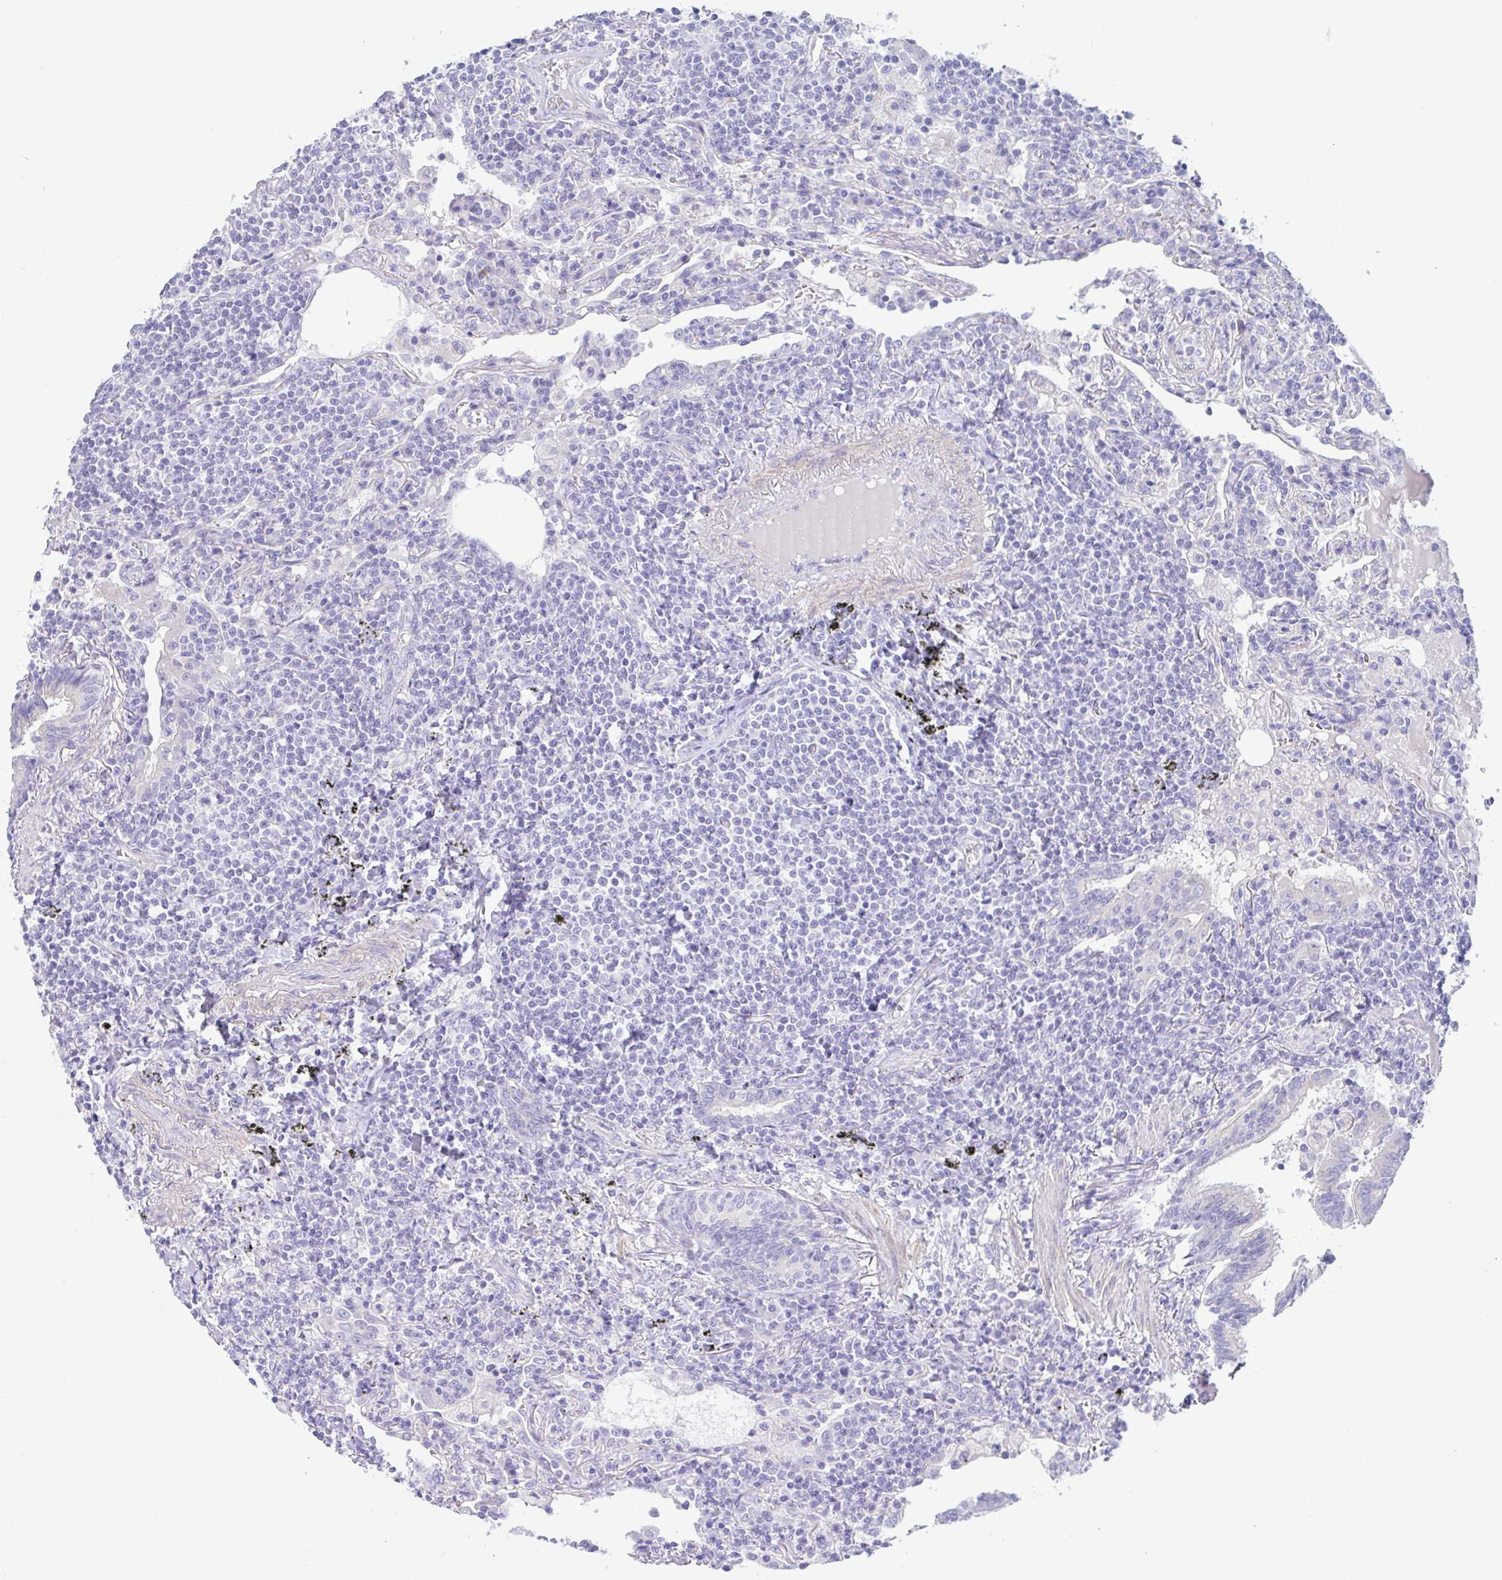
{"staining": {"intensity": "negative", "quantity": "none", "location": "none"}, "tissue": "lymphoma", "cell_type": "Tumor cells", "image_type": "cancer", "snomed": [{"axis": "morphology", "description": "Malignant lymphoma, non-Hodgkin's type, Low grade"}, {"axis": "topography", "description": "Lung"}], "caption": "Immunohistochemical staining of lymphoma demonstrates no significant staining in tumor cells.", "gene": "MED11", "patient": {"sex": "female", "age": 71}}